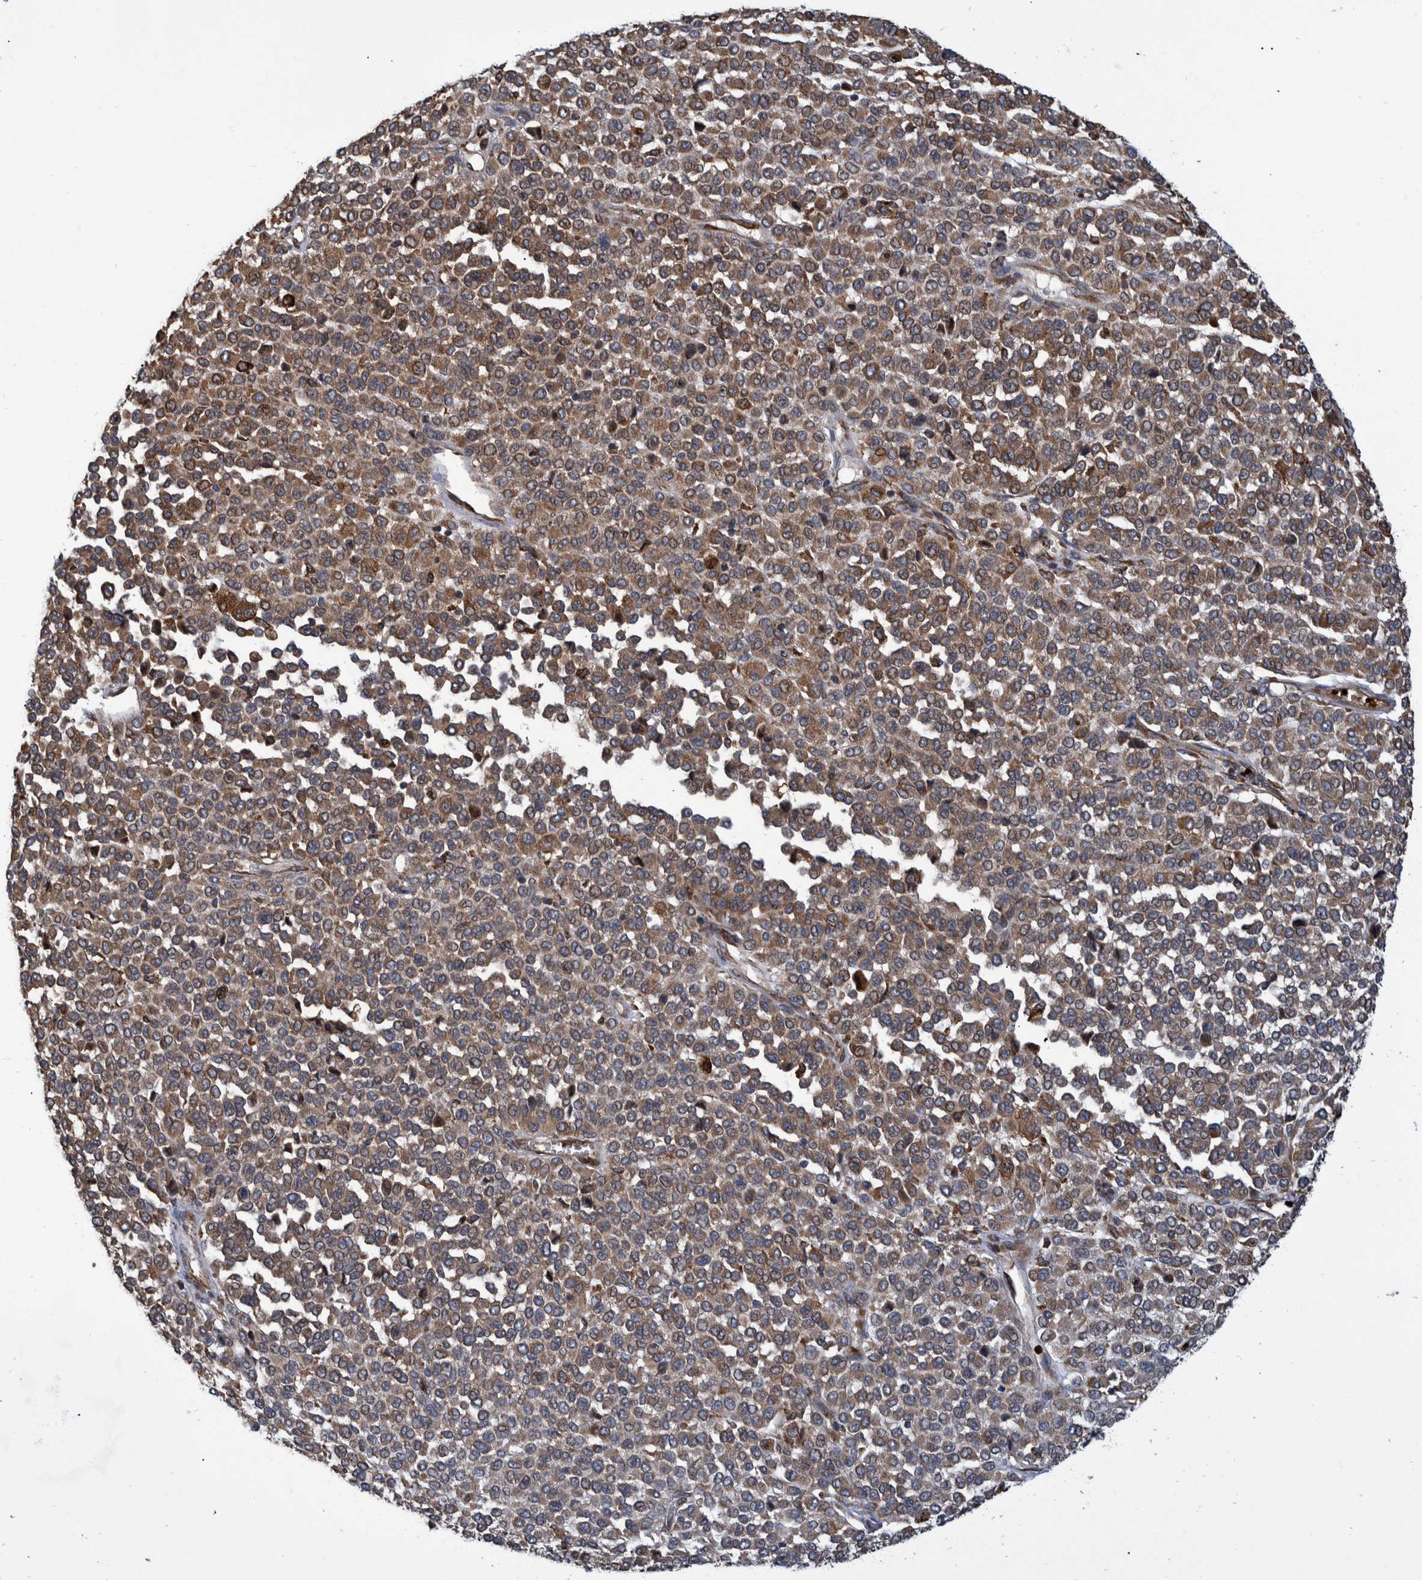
{"staining": {"intensity": "moderate", "quantity": ">75%", "location": "cytoplasmic/membranous"}, "tissue": "melanoma", "cell_type": "Tumor cells", "image_type": "cancer", "snomed": [{"axis": "morphology", "description": "Malignant melanoma, Metastatic site"}, {"axis": "topography", "description": "Pancreas"}], "caption": "Melanoma stained with IHC exhibits moderate cytoplasmic/membranous positivity in about >75% of tumor cells.", "gene": "SPAG5", "patient": {"sex": "female", "age": 30}}